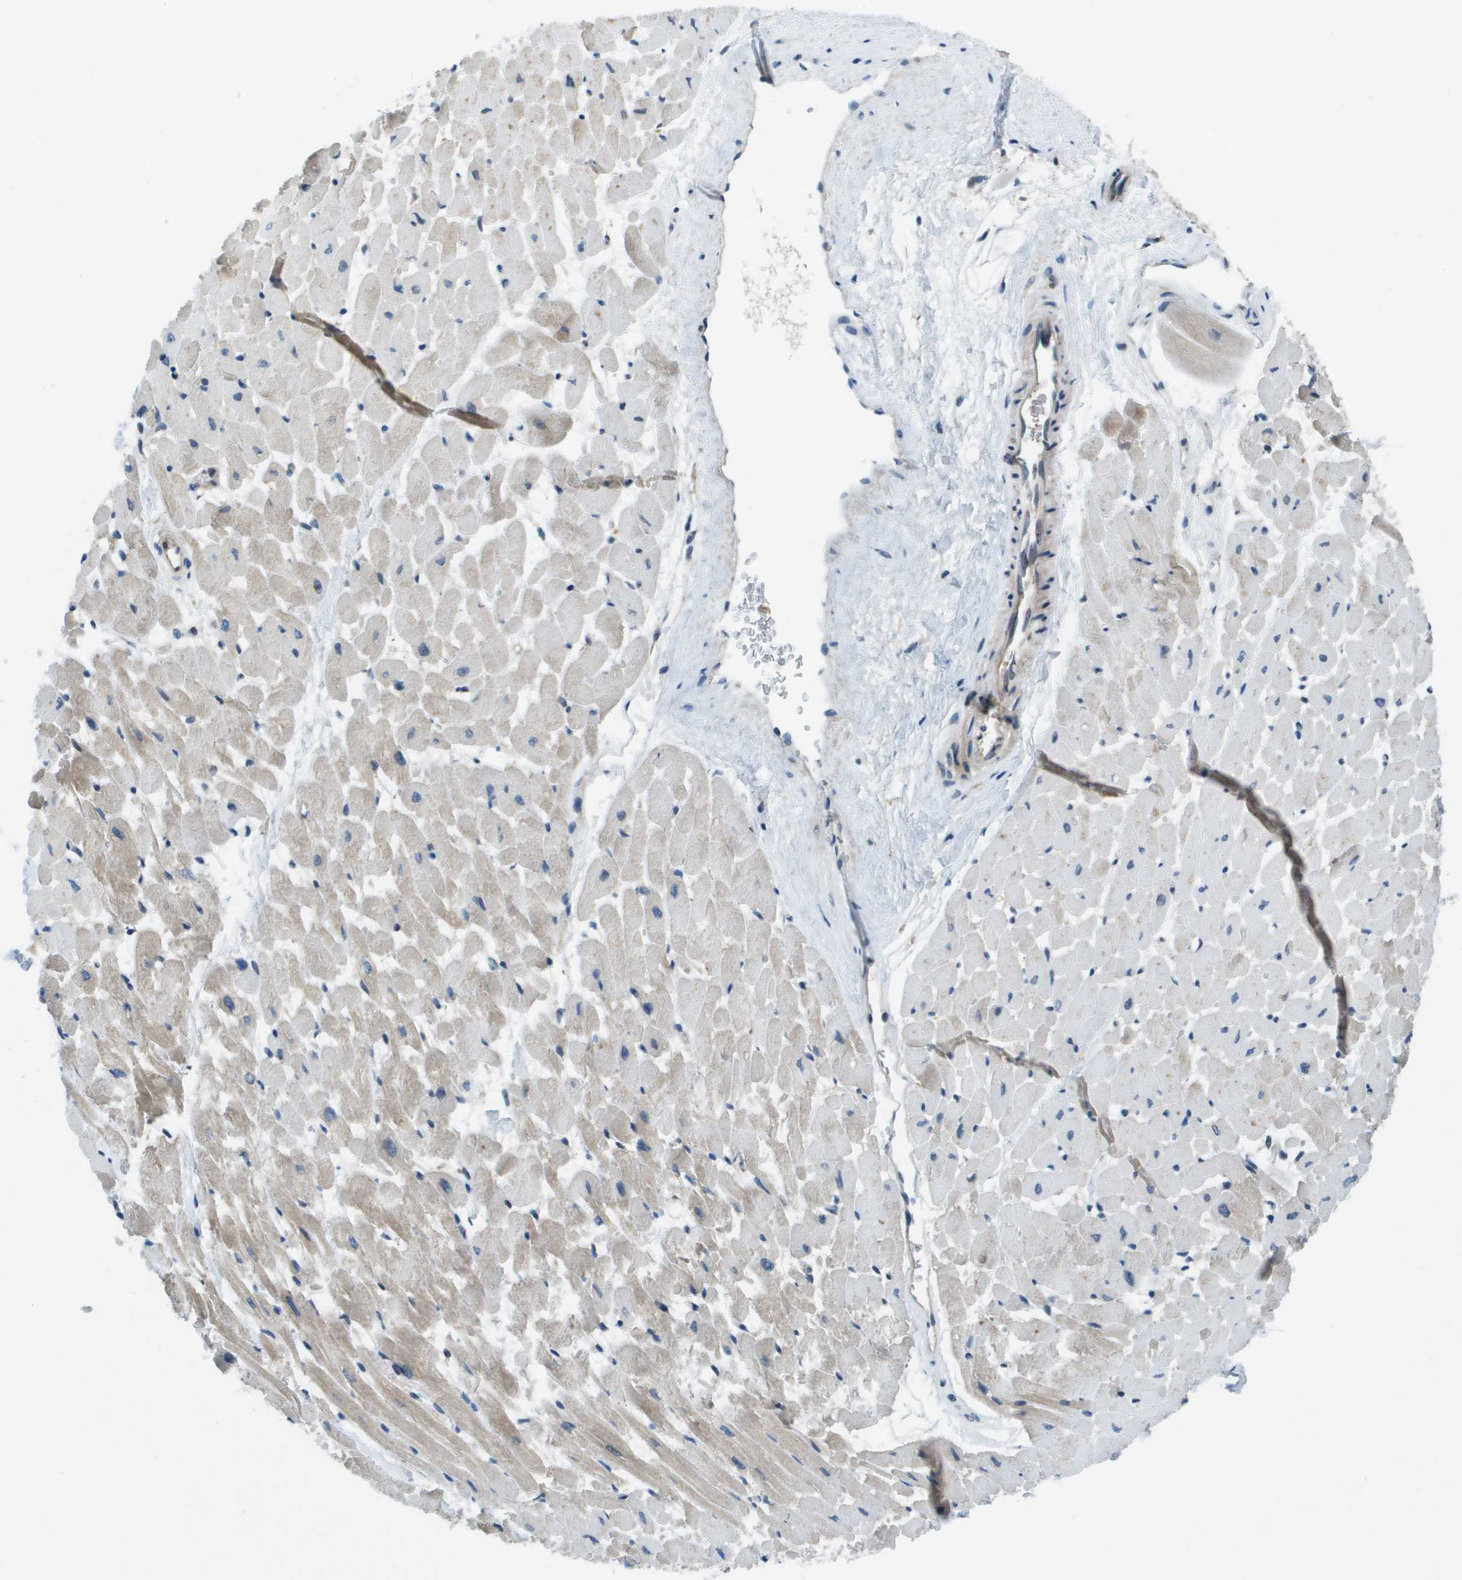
{"staining": {"intensity": "negative", "quantity": "none", "location": "none"}, "tissue": "heart muscle", "cell_type": "Cardiomyocytes", "image_type": "normal", "snomed": [{"axis": "morphology", "description": "Normal tissue, NOS"}, {"axis": "topography", "description": "Heart"}], "caption": "IHC of normal human heart muscle exhibits no positivity in cardiomyocytes.", "gene": "ARFGAP2", "patient": {"sex": "male", "age": 45}}